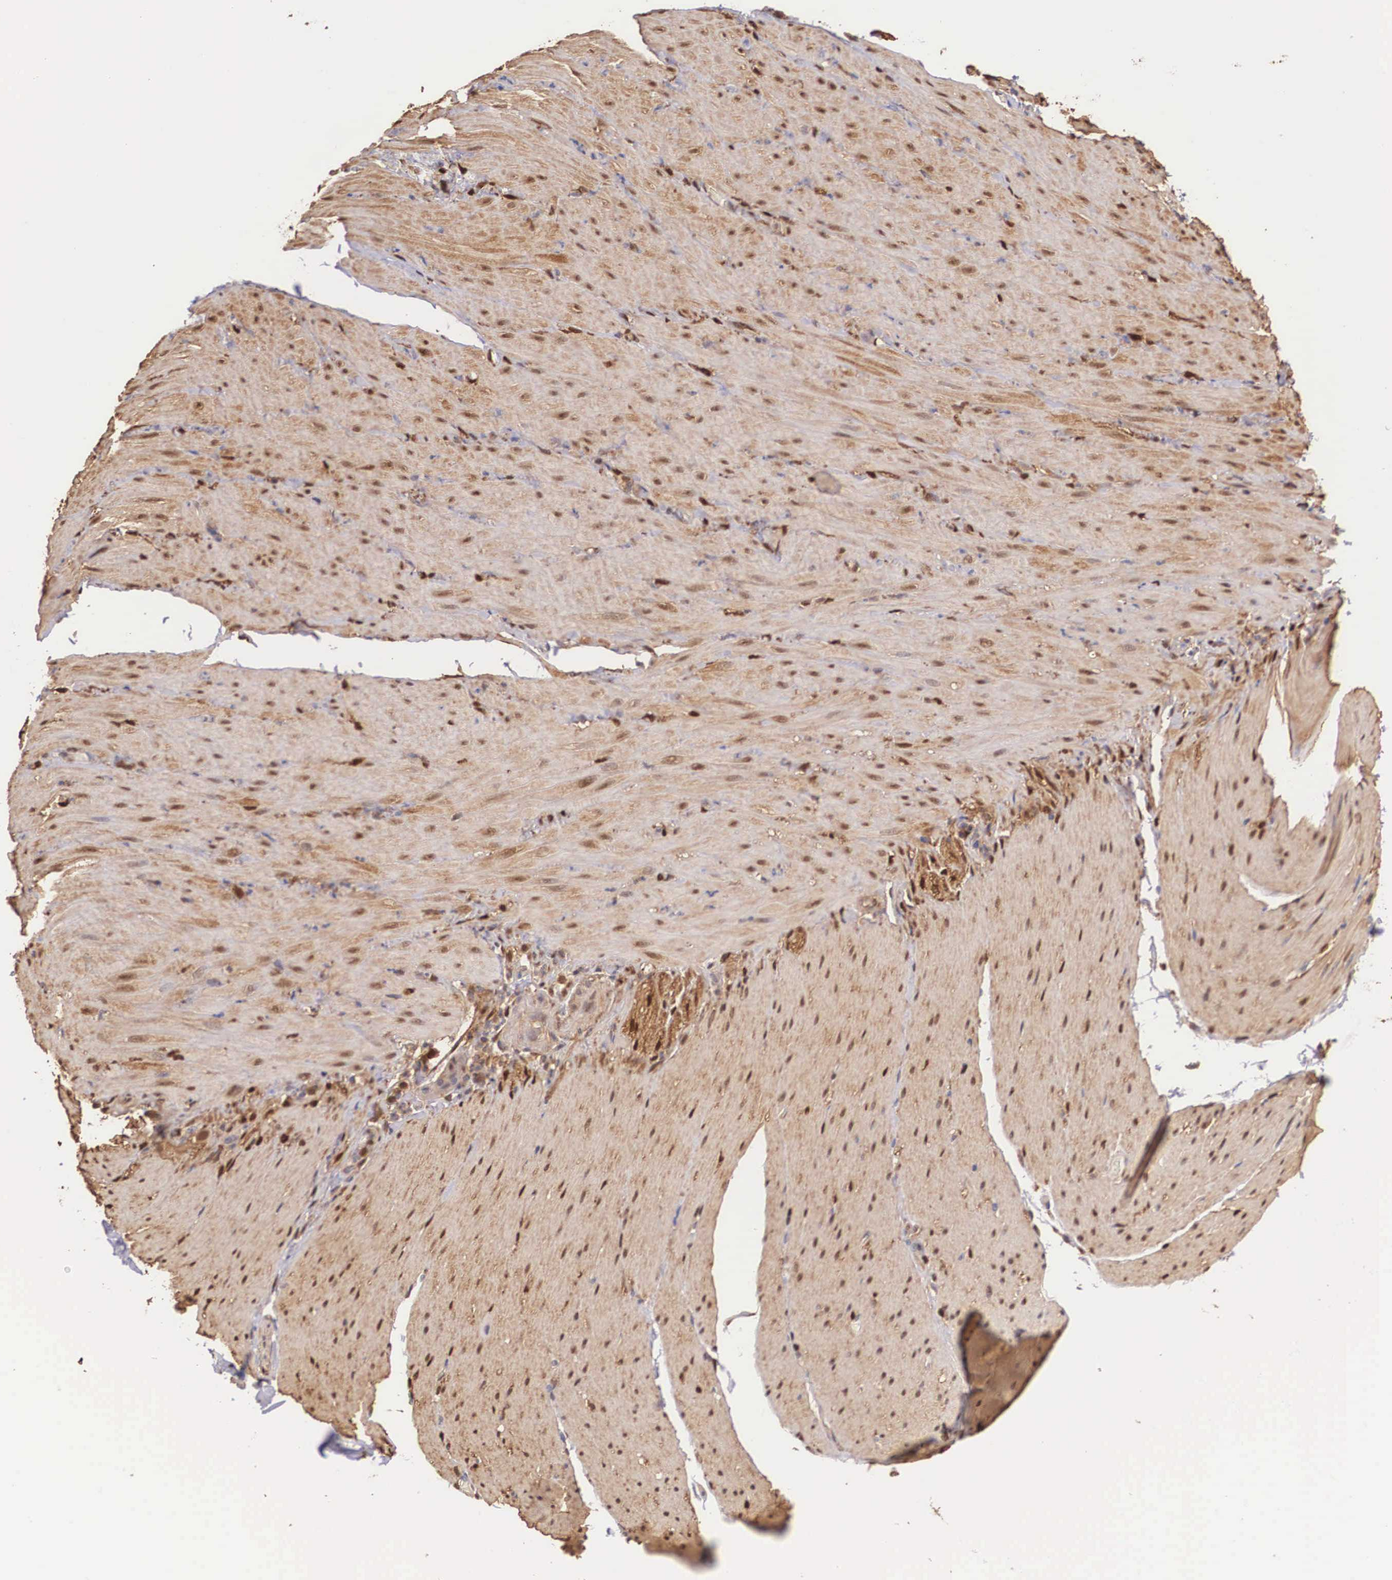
{"staining": {"intensity": "moderate", "quantity": "25%-75%", "location": "cytoplasmic/membranous,nuclear"}, "tissue": "smooth muscle", "cell_type": "Smooth muscle cells", "image_type": "normal", "snomed": [{"axis": "morphology", "description": "Normal tissue, NOS"}, {"axis": "topography", "description": "Duodenum"}], "caption": "About 25%-75% of smooth muscle cells in normal human smooth muscle demonstrate moderate cytoplasmic/membranous,nuclear protein positivity as visualized by brown immunohistochemical staining.", "gene": "LGALS1", "patient": {"sex": "male", "age": 63}}